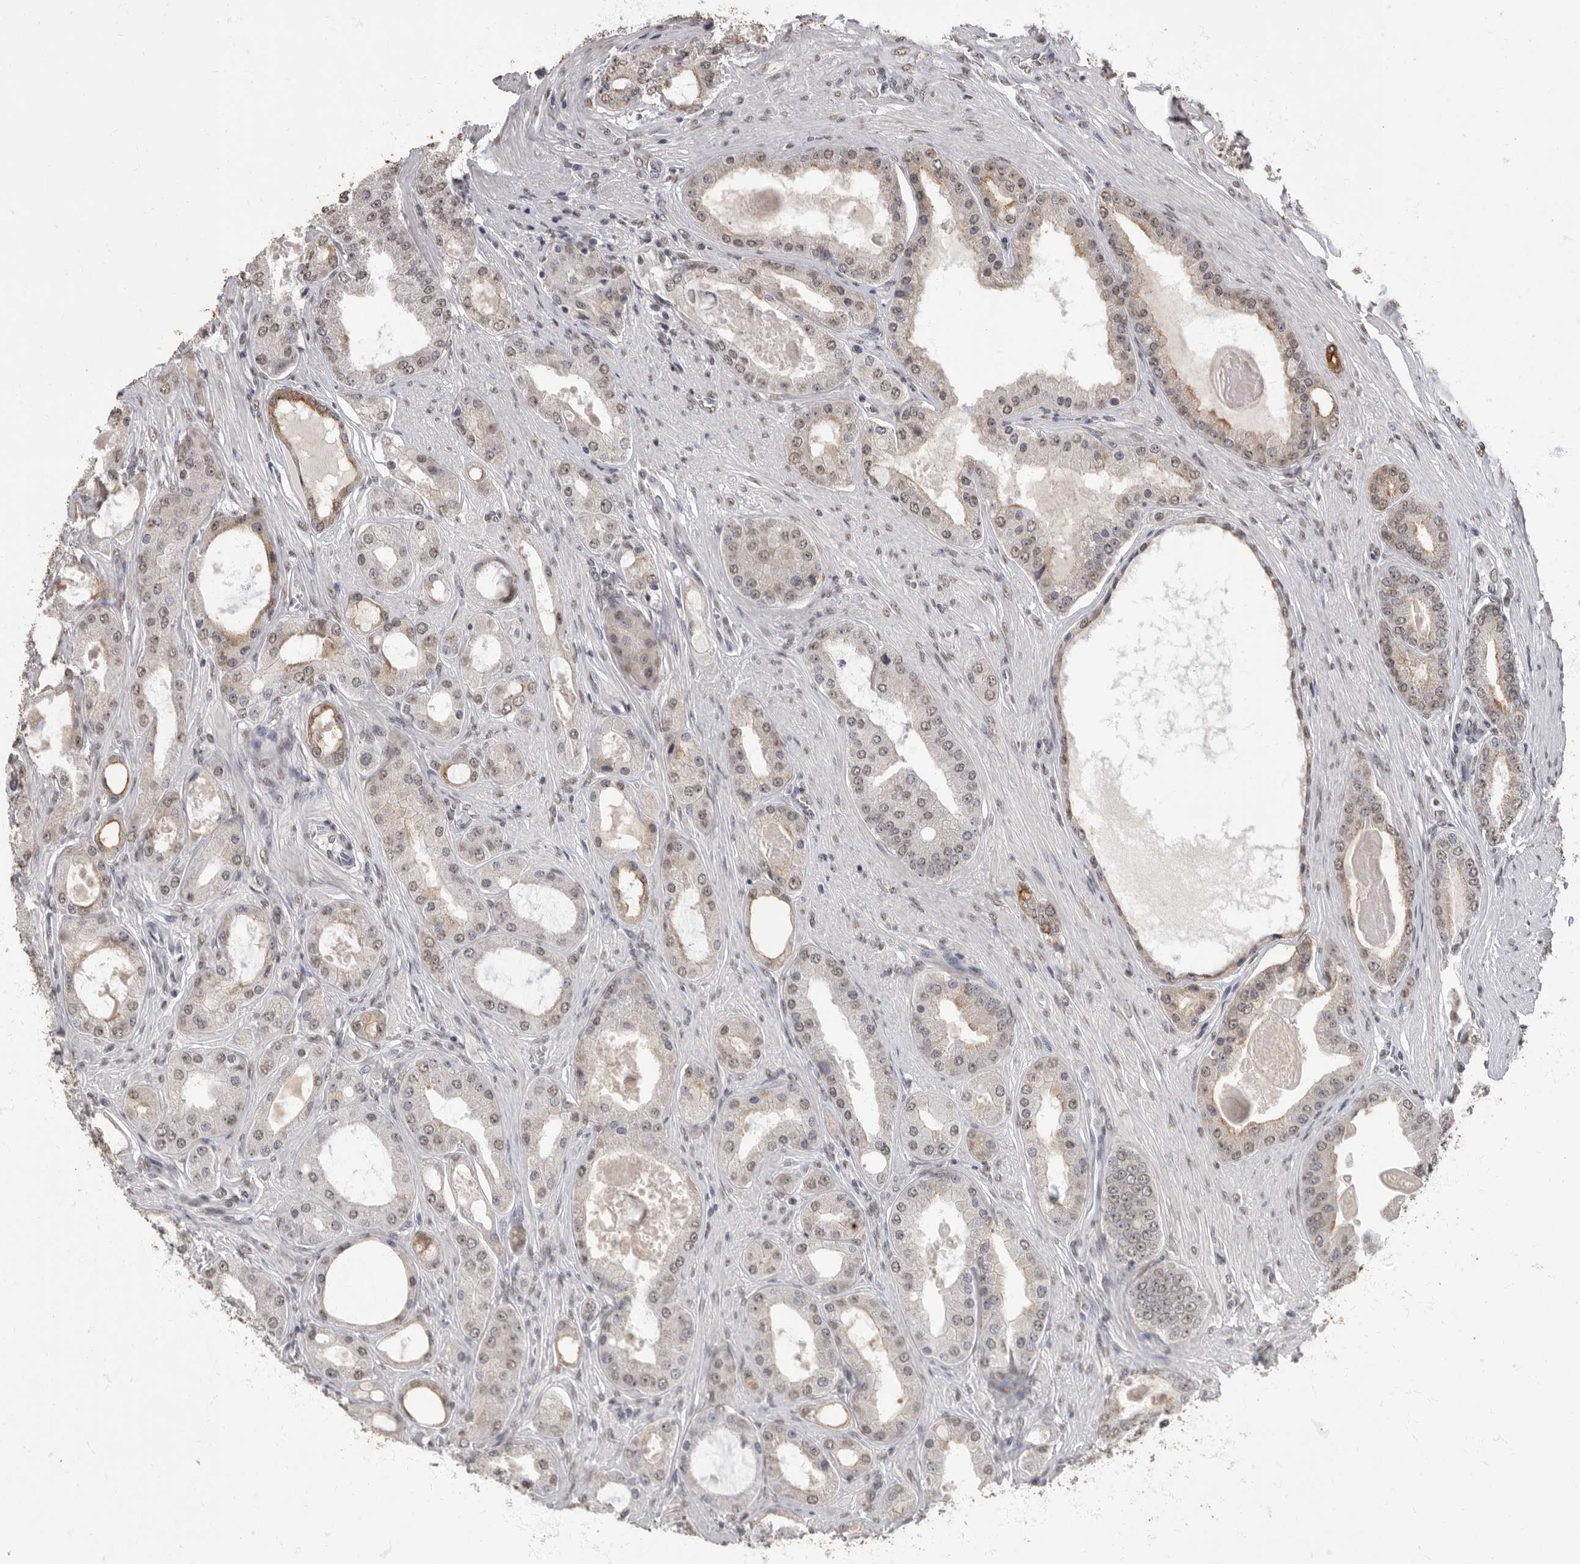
{"staining": {"intensity": "weak", "quantity": "25%-75%", "location": "nuclear"}, "tissue": "prostate cancer", "cell_type": "Tumor cells", "image_type": "cancer", "snomed": [{"axis": "morphology", "description": "Adenocarcinoma, High grade"}, {"axis": "topography", "description": "Prostate"}], "caption": "A brown stain shows weak nuclear staining of a protein in prostate cancer tumor cells. (IHC, brightfield microscopy, high magnification).", "gene": "NBL1", "patient": {"sex": "male", "age": 60}}